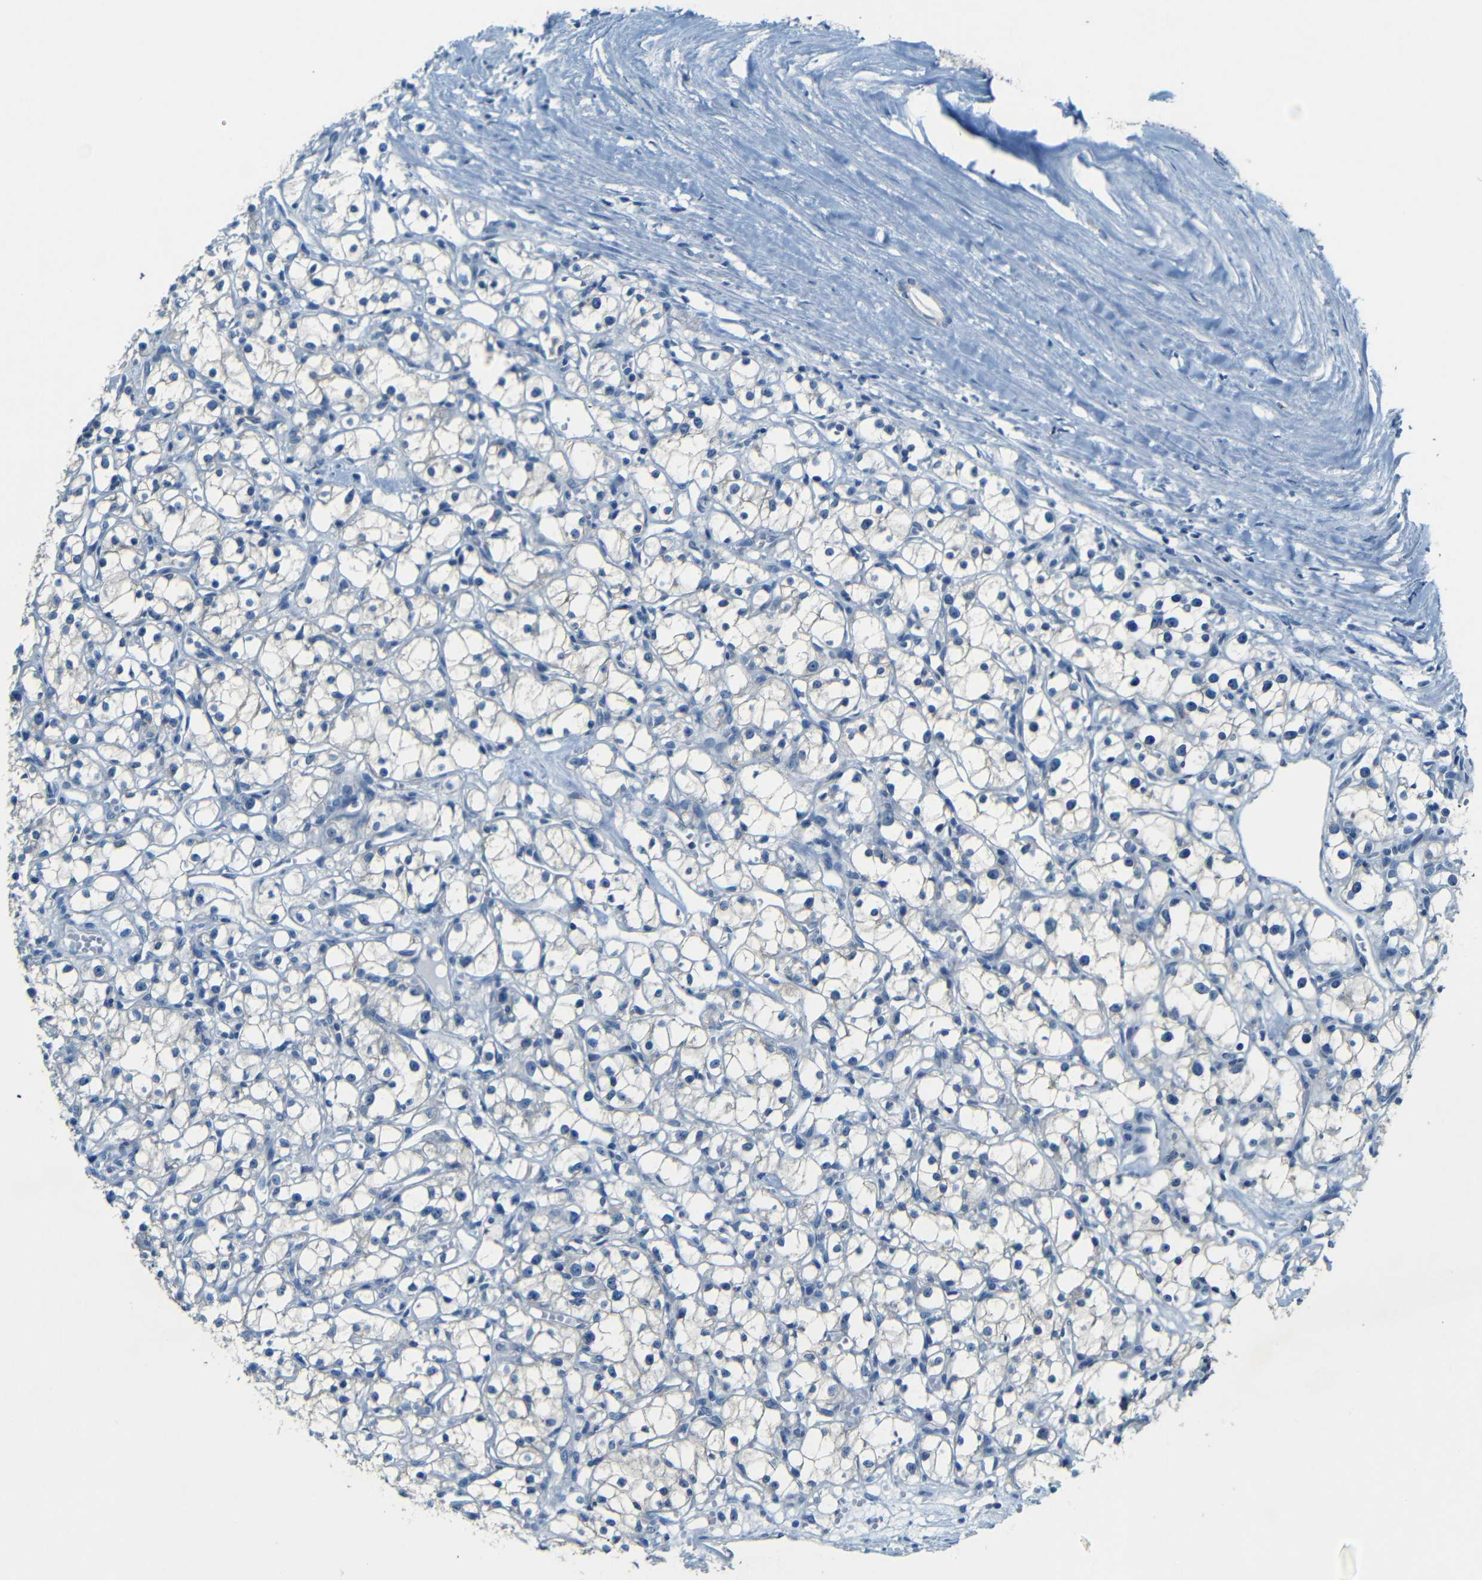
{"staining": {"intensity": "negative", "quantity": "none", "location": "none"}, "tissue": "renal cancer", "cell_type": "Tumor cells", "image_type": "cancer", "snomed": [{"axis": "morphology", "description": "Adenocarcinoma, NOS"}, {"axis": "topography", "description": "Kidney"}], "caption": "Immunohistochemical staining of human renal cancer reveals no significant expression in tumor cells. (DAB immunohistochemistry, high magnification).", "gene": "ZMAT1", "patient": {"sex": "male", "age": 56}}